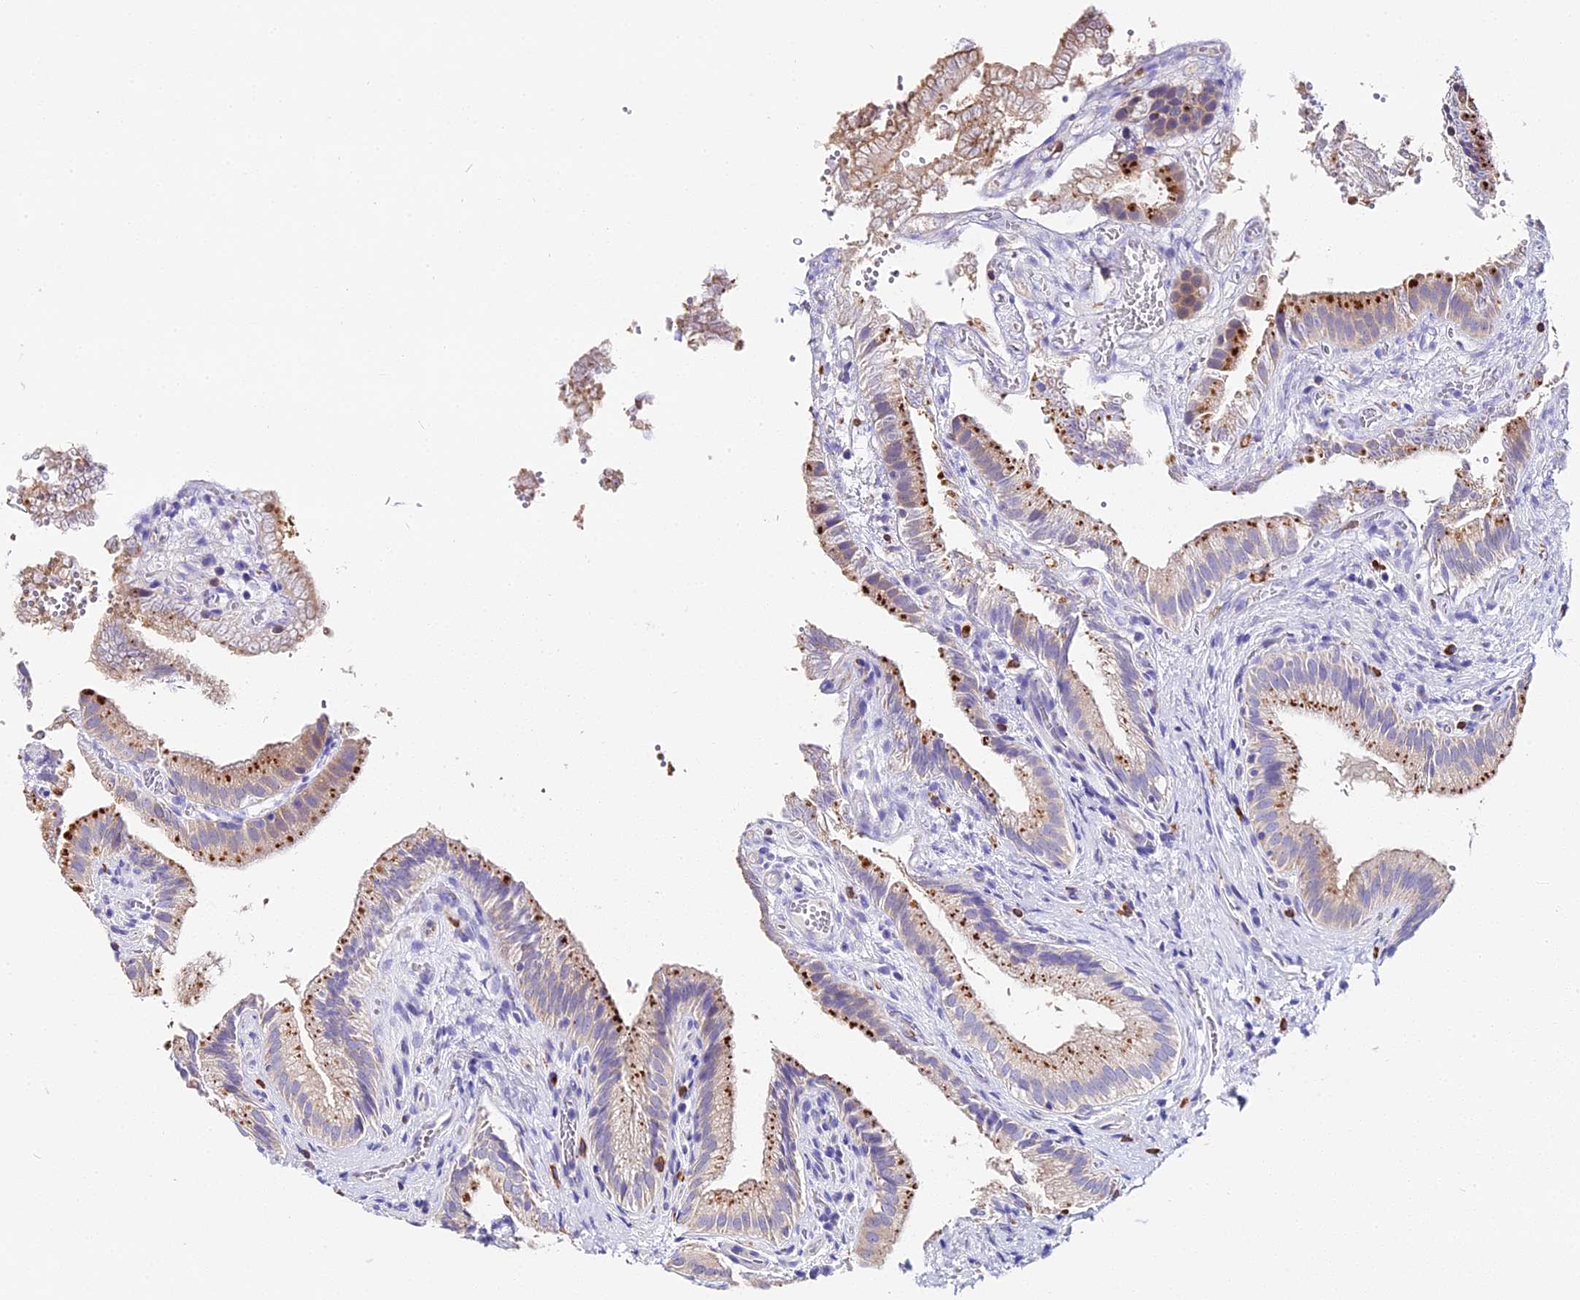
{"staining": {"intensity": "strong", "quantity": "25%-75%", "location": "cytoplasmic/membranous"}, "tissue": "gallbladder", "cell_type": "Glandular cells", "image_type": "normal", "snomed": [{"axis": "morphology", "description": "Normal tissue, NOS"}, {"axis": "topography", "description": "Gallbladder"}], "caption": "Immunohistochemistry (IHC) of benign human gallbladder displays high levels of strong cytoplasmic/membranous expression in about 25%-75% of glandular cells. (Brightfield microscopy of DAB IHC at high magnification).", "gene": "LYPD6", "patient": {"sex": "female", "age": 30}}